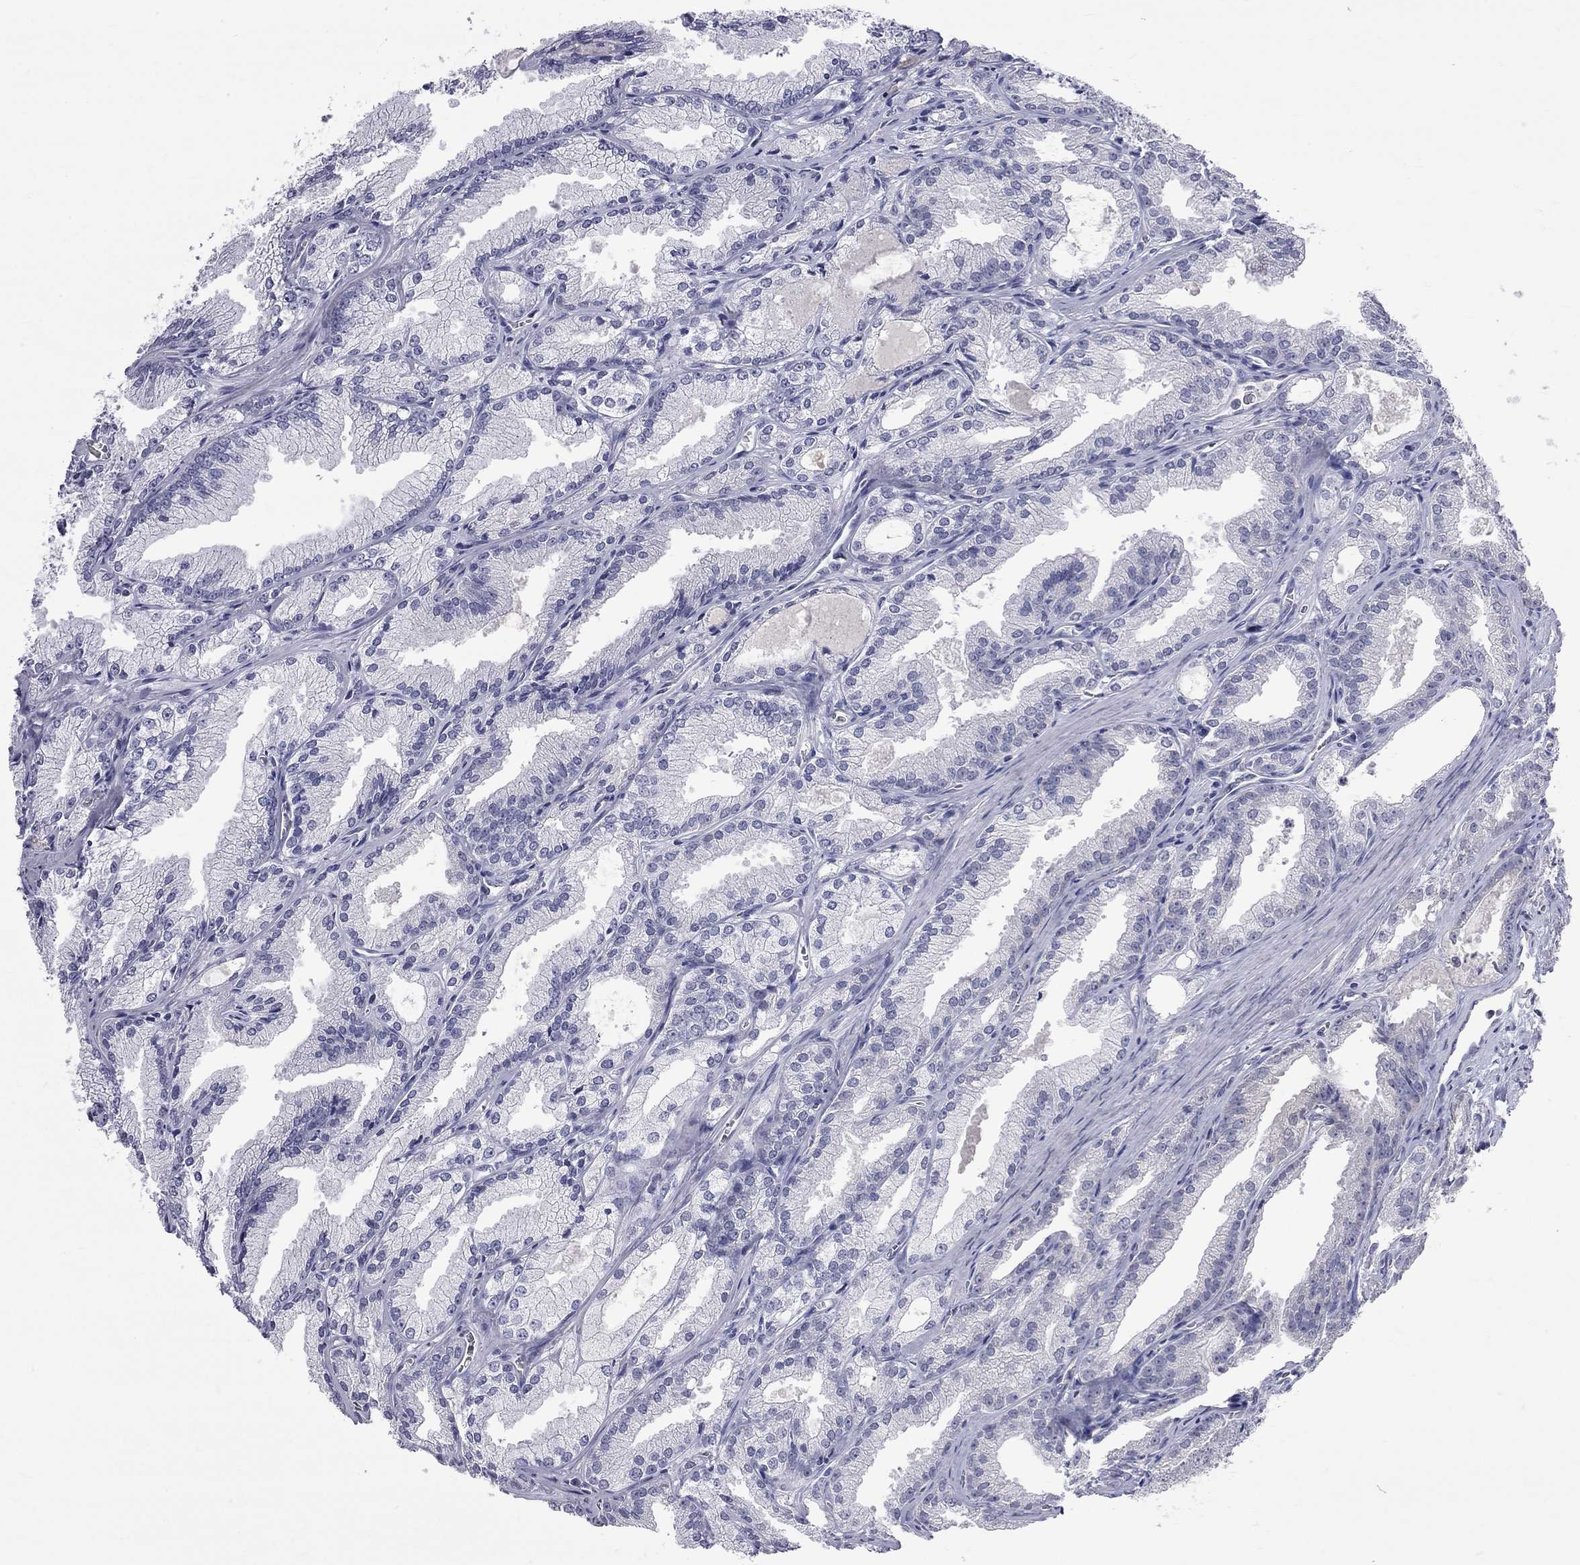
{"staining": {"intensity": "negative", "quantity": "none", "location": "none"}, "tissue": "prostate cancer", "cell_type": "Tumor cells", "image_type": "cancer", "snomed": [{"axis": "morphology", "description": "Adenocarcinoma, NOS"}, {"axis": "morphology", "description": "Adenocarcinoma, High grade"}, {"axis": "topography", "description": "Prostate"}], "caption": "Immunohistochemistry micrograph of neoplastic tissue: adenocarcinoma (prostate) stained with DAB shows no significant protein expression in tumor cells.", "gene": "OPRK1", "patient": {"sex": "male", "age": 70}}